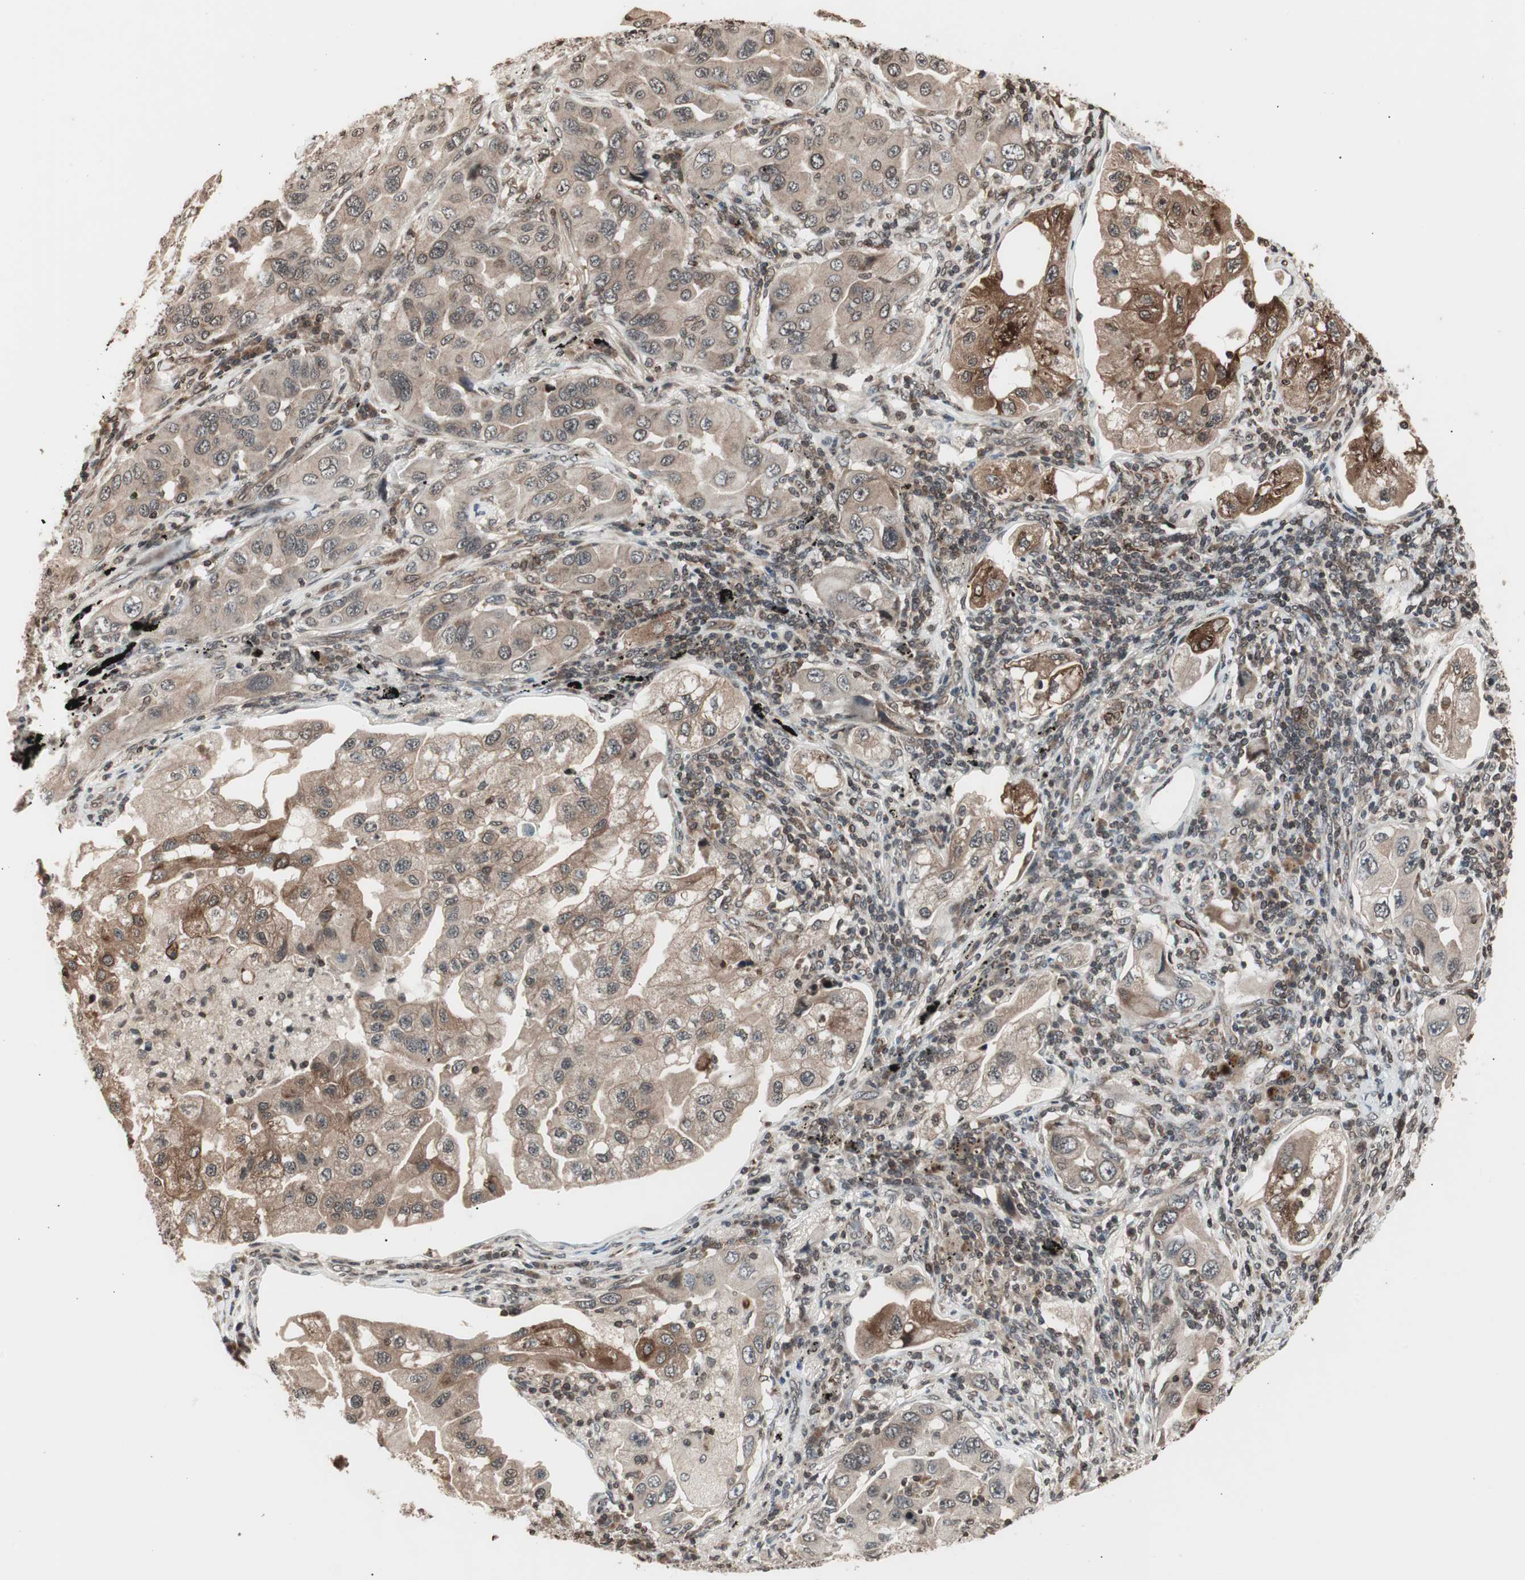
{"staining": {"intensity": "moderate", "quantity": ">75%", "location": "cytoplasmic/membranous"}, "tissue": "lung cancer", "cell_type": "Tumor cells", "image_type": "cancer", "snomed": [{"axis": "morphology", "description": "Adenocarcinoma, NOS"}, {"axis": "topography", "description": "Lung"}], "caption": "High-power microscopy captured an IHC photomicrograph of lung adenocarcinoma, revealing moderate cytoplasmic/membranous positivity in about >75% of tumor cells.", "gene": "ZFC3H1", "patient": {"sex": "female", "age": 65}}